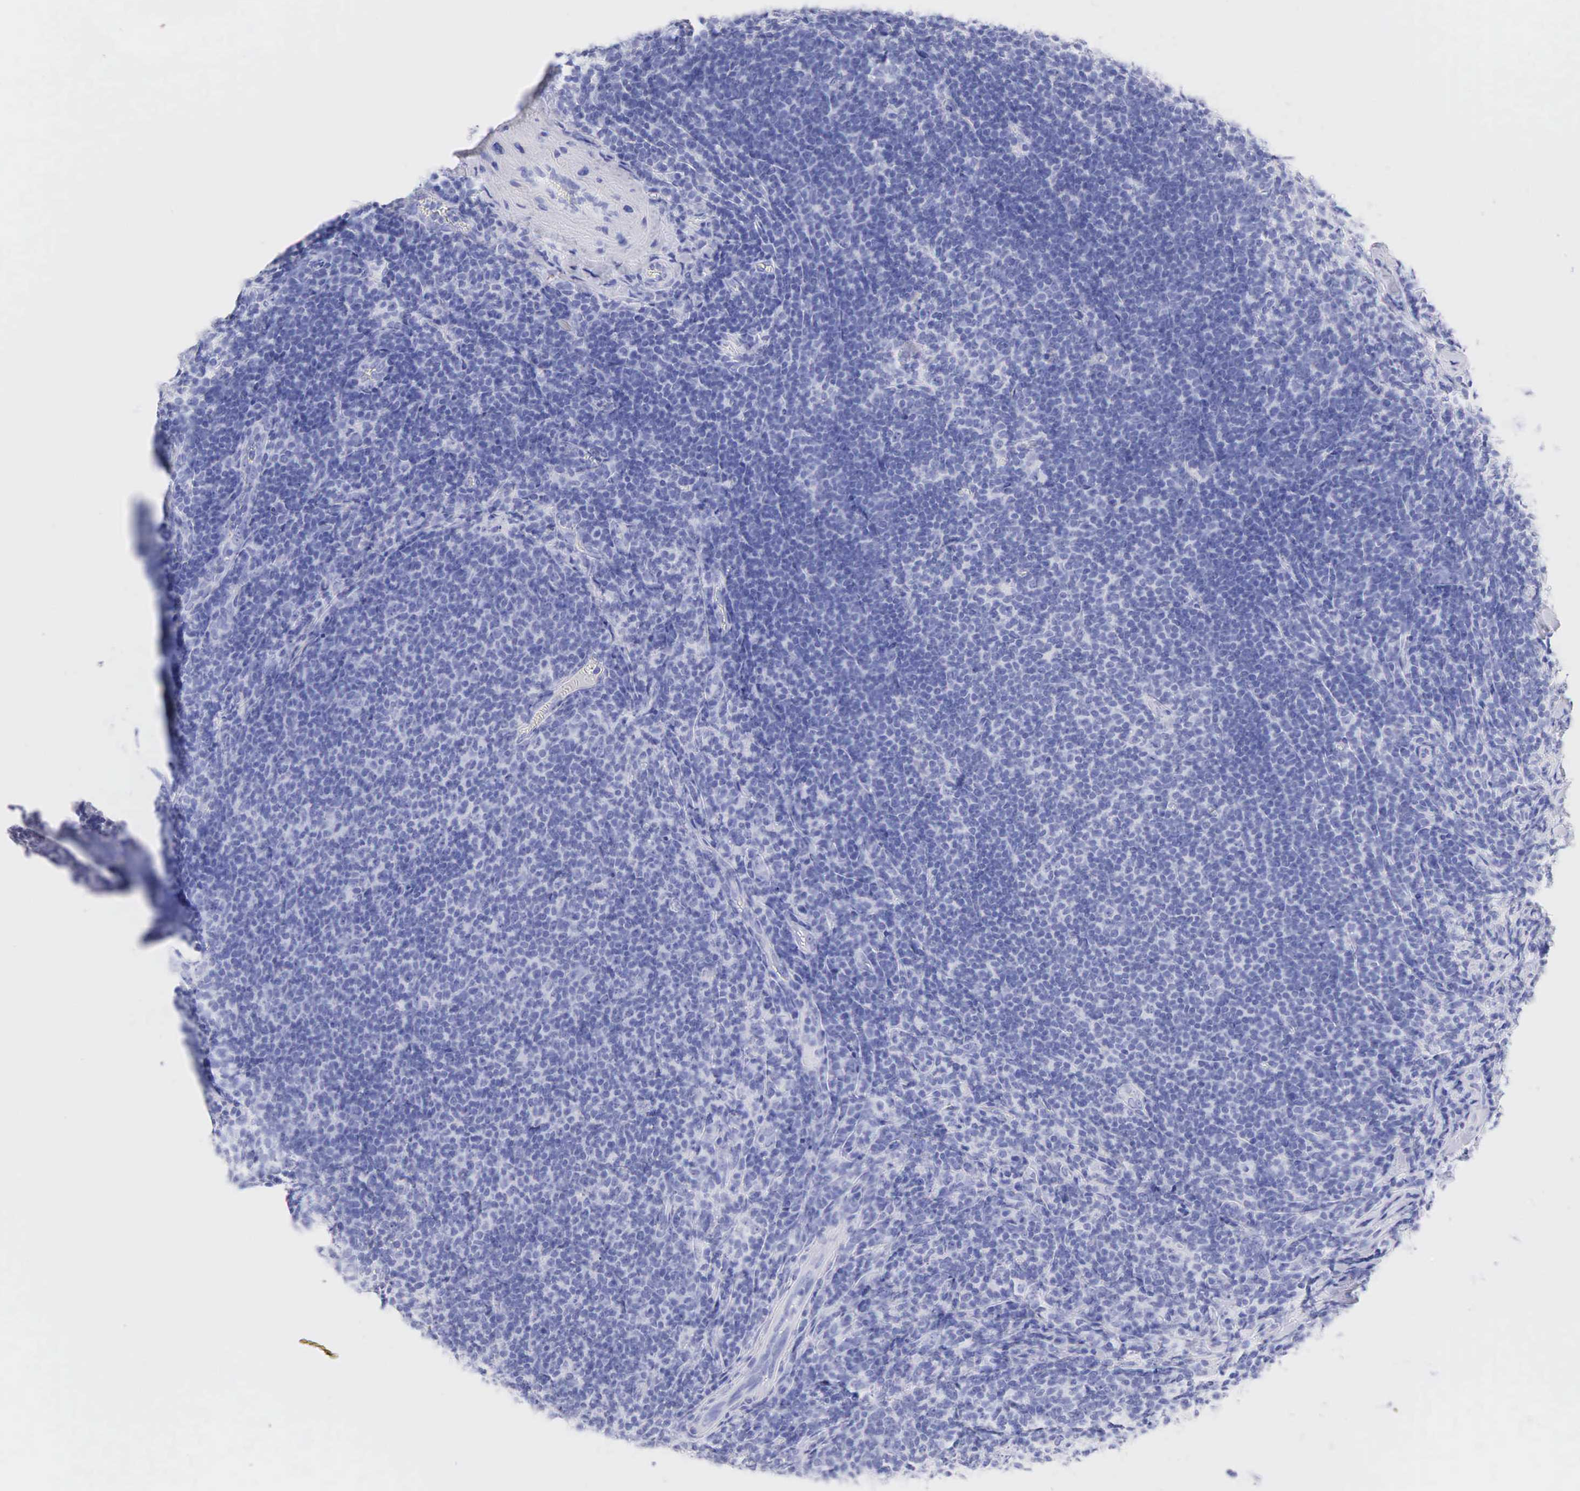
{"staining": {"intensity": "negative", "quantity": "none", "location": "none"}, "tissue": "lymphoma", "cell_type": "Tumor cells", "image_type": "cancer", "snomed": [{"axis": "morphology", "description": "Malignant lymphoma, non-Hodgkin's type, Low grade"}, {"axis": "topography", "description": "Lymph node"}], "caption": "This photomicrograph is of low-grade malignant lymphoma, non-Hodgkin's type stained with immunohistochemistry to label a protein in brown with the nuclei are counter-stained blue. There is no staining in tumor cells.", "gene": "KRT14", "patient": {"sex": "male", "age": 74}}